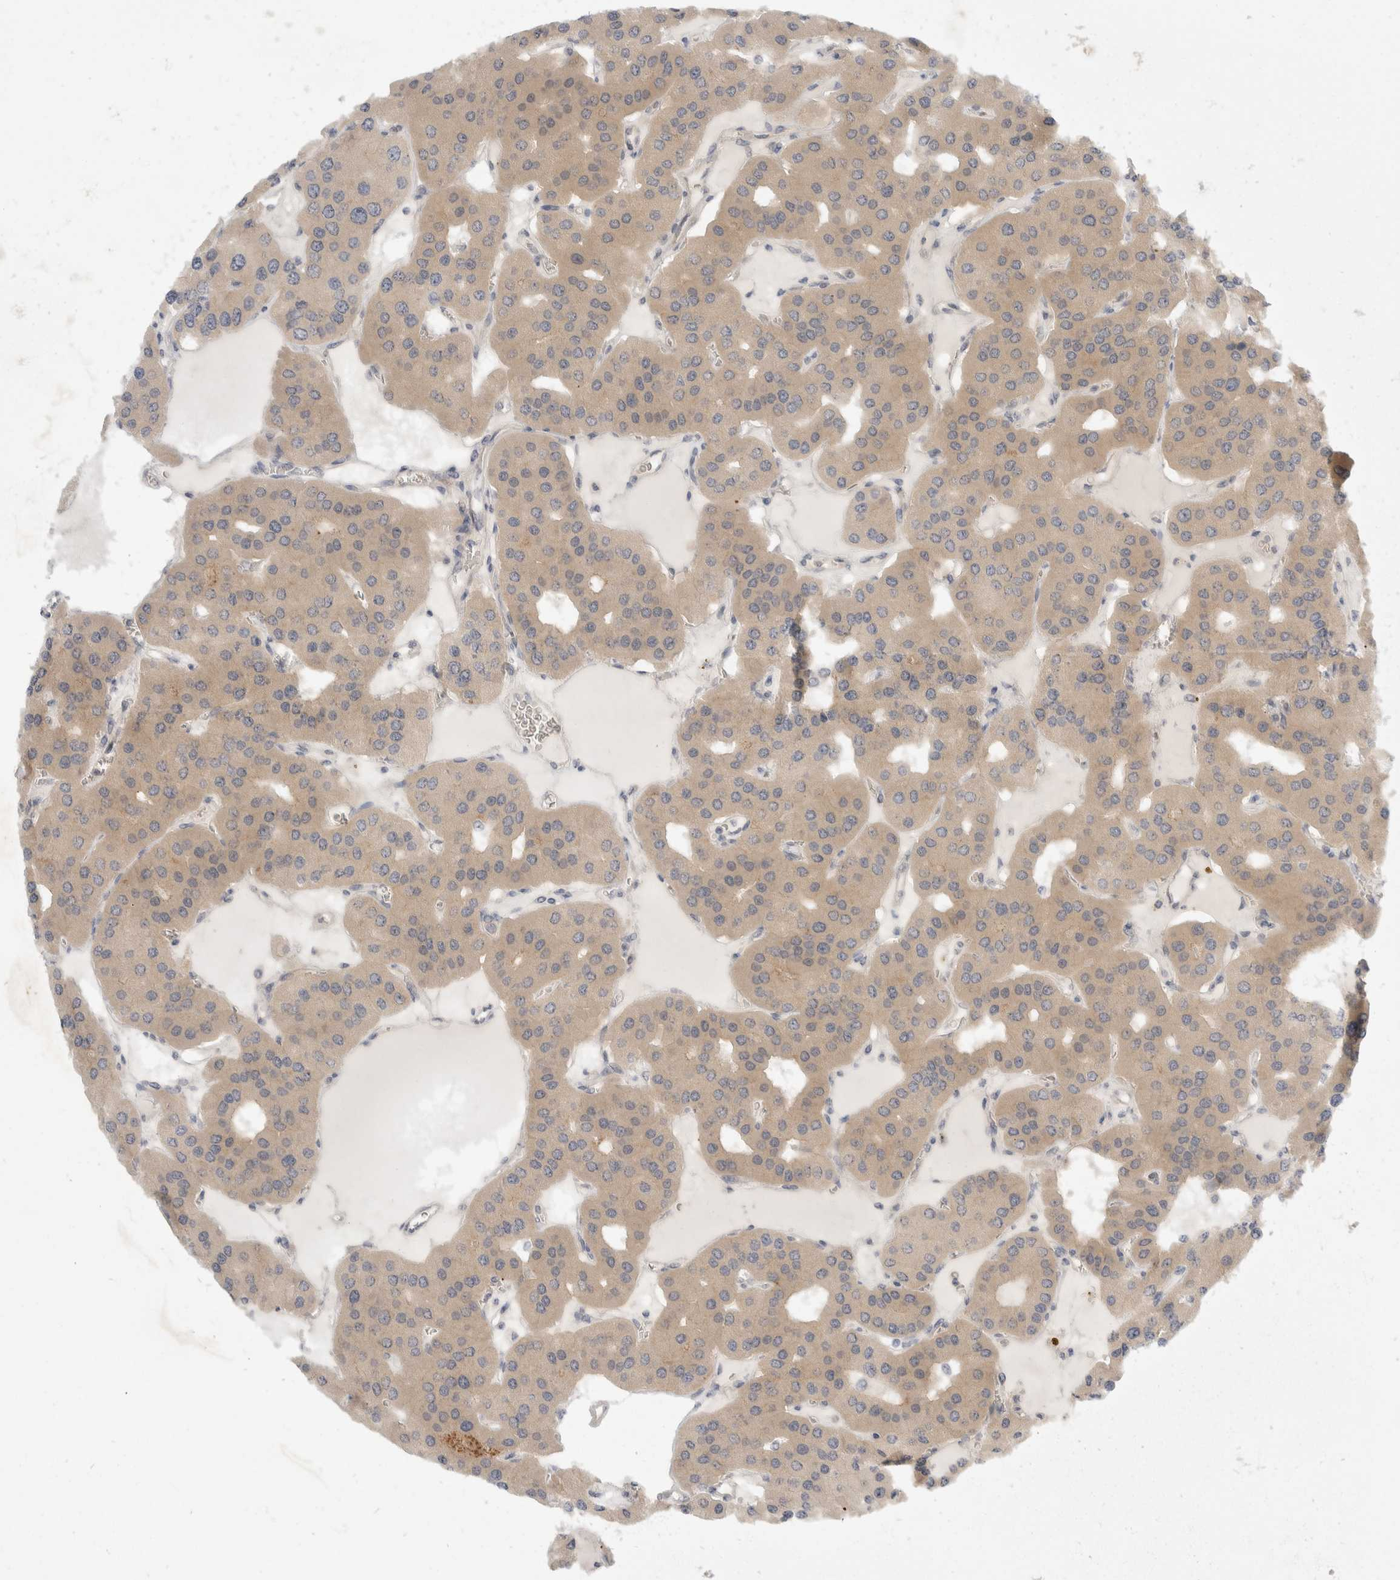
{"staining": {"intensity": "strong", "quantity": ">75%", "location": "cytoplasmic/membranous"}, "tissue": "parathyroid gland", "cell_type": "Glandular cells", "image_type": "normal", "snomed": [{"axis": "morphology", "description": "Normal tissue, NOS"}, {"axis": "morphology", "description": "Adenoma, NOS"}, {"axis": "topography", "description": "Parathyroid gland"}], "caption": "DAB immunohistochemical staining of normal parathyroid gland shows strong cytoplasmic/membranous protein expression in approximately >75% of glandular cells. The staining was performed using DAB, with brown indicating positive protein expression. Nuclei are stained blue with hematoxylin.", "gene": "TOM1L2", "patient": {"sex": "female", "age": 86}}